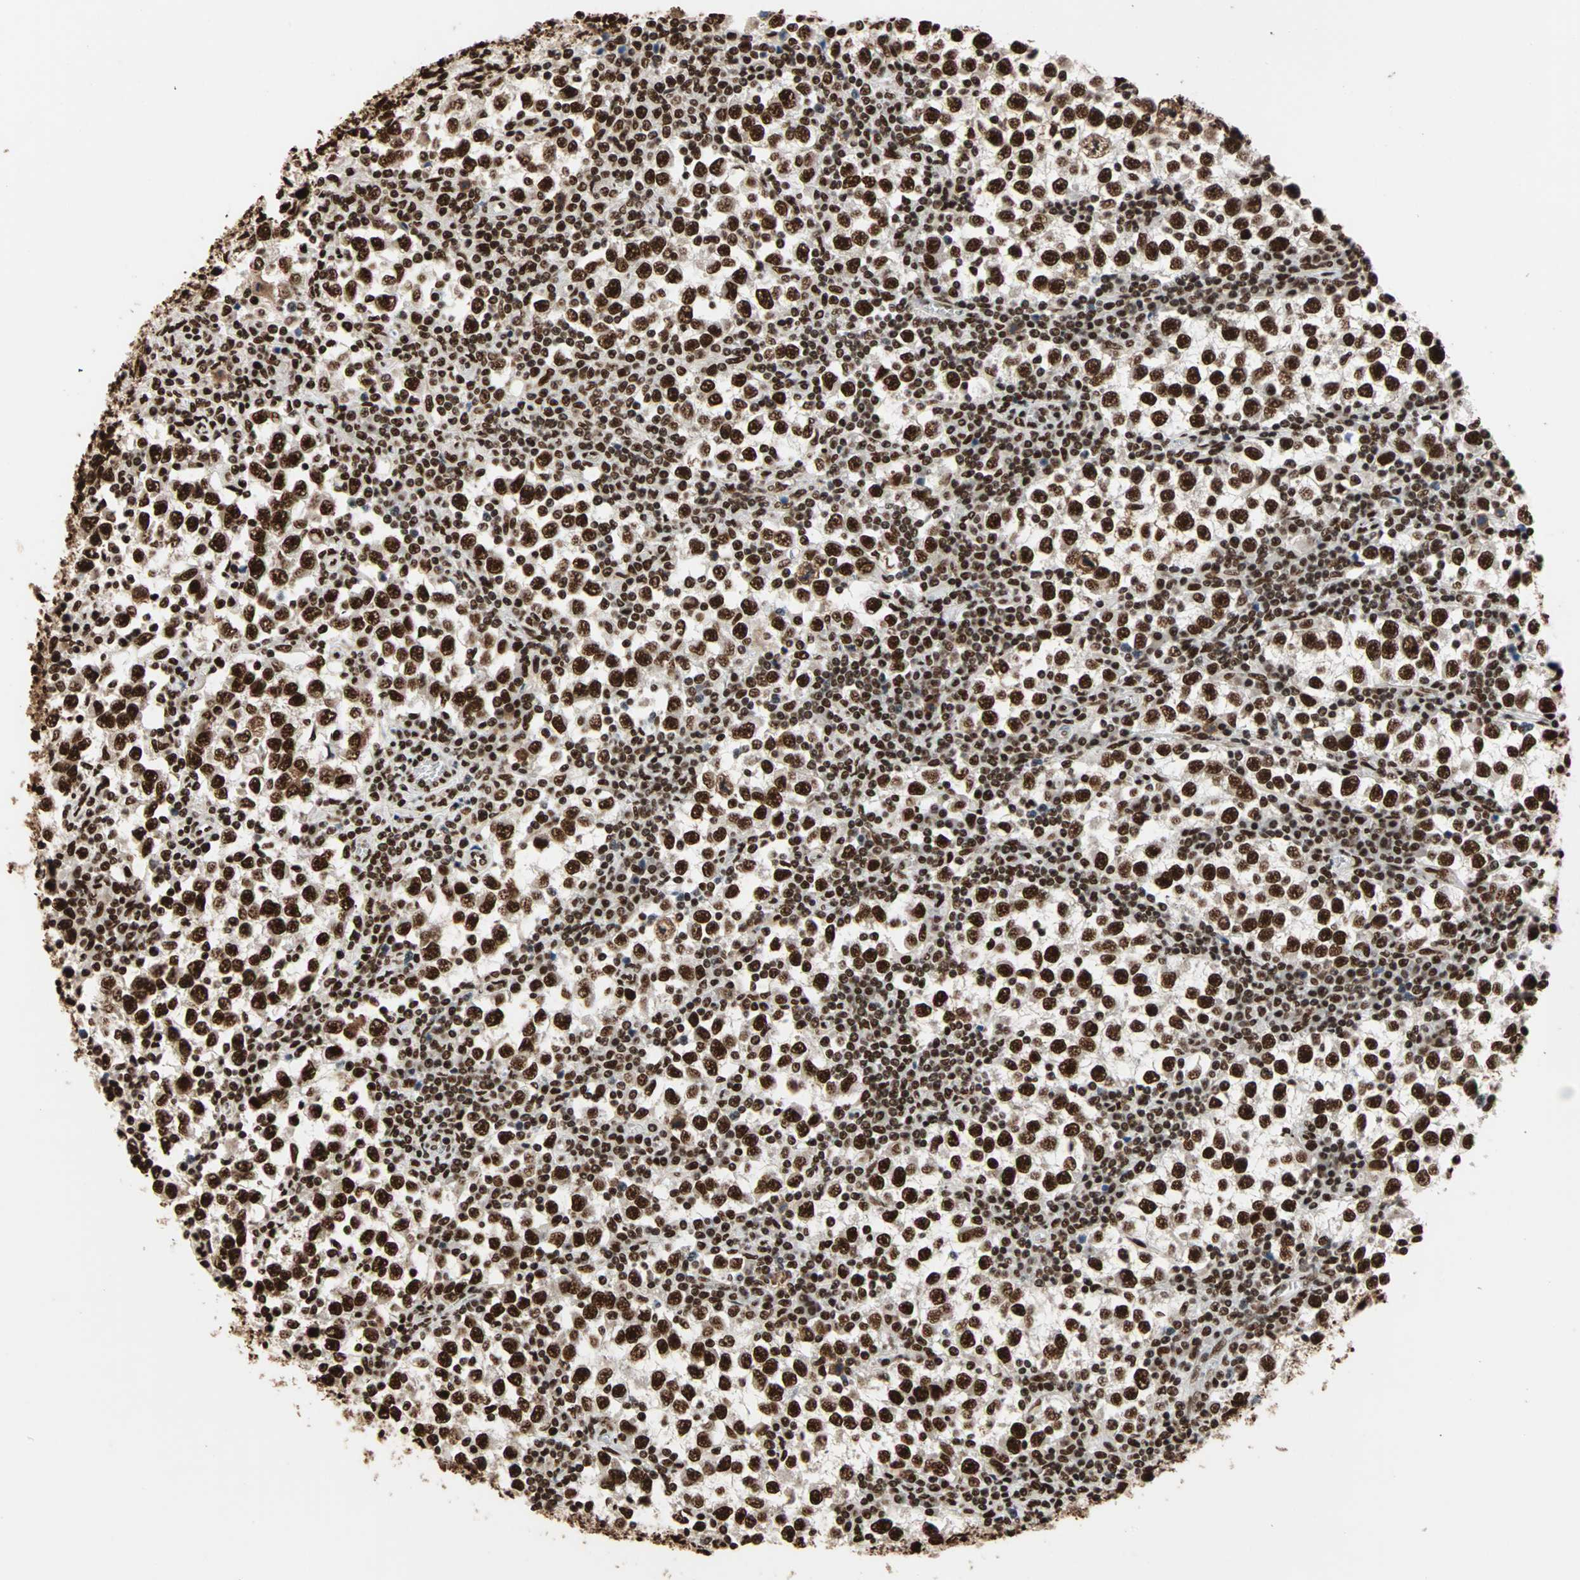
{"staining": {"intensity": "strong", "quantity": ">75%", "location": "nuclear"}, "tissue": "testis cancer", "cell_type": "Tumor cells", "image_type": "cancer", "snomed": [{"axis": "morphology", "description": "Seminoma, NOS"}, {"axis": "topography", "description": "Testis"}], "caption": "Testis cancer (seminoma) stained with a protein marker shows strong staining in tumor cells.", "gene": "ILF2", "patient": {"sex": "male", "age": 65}}